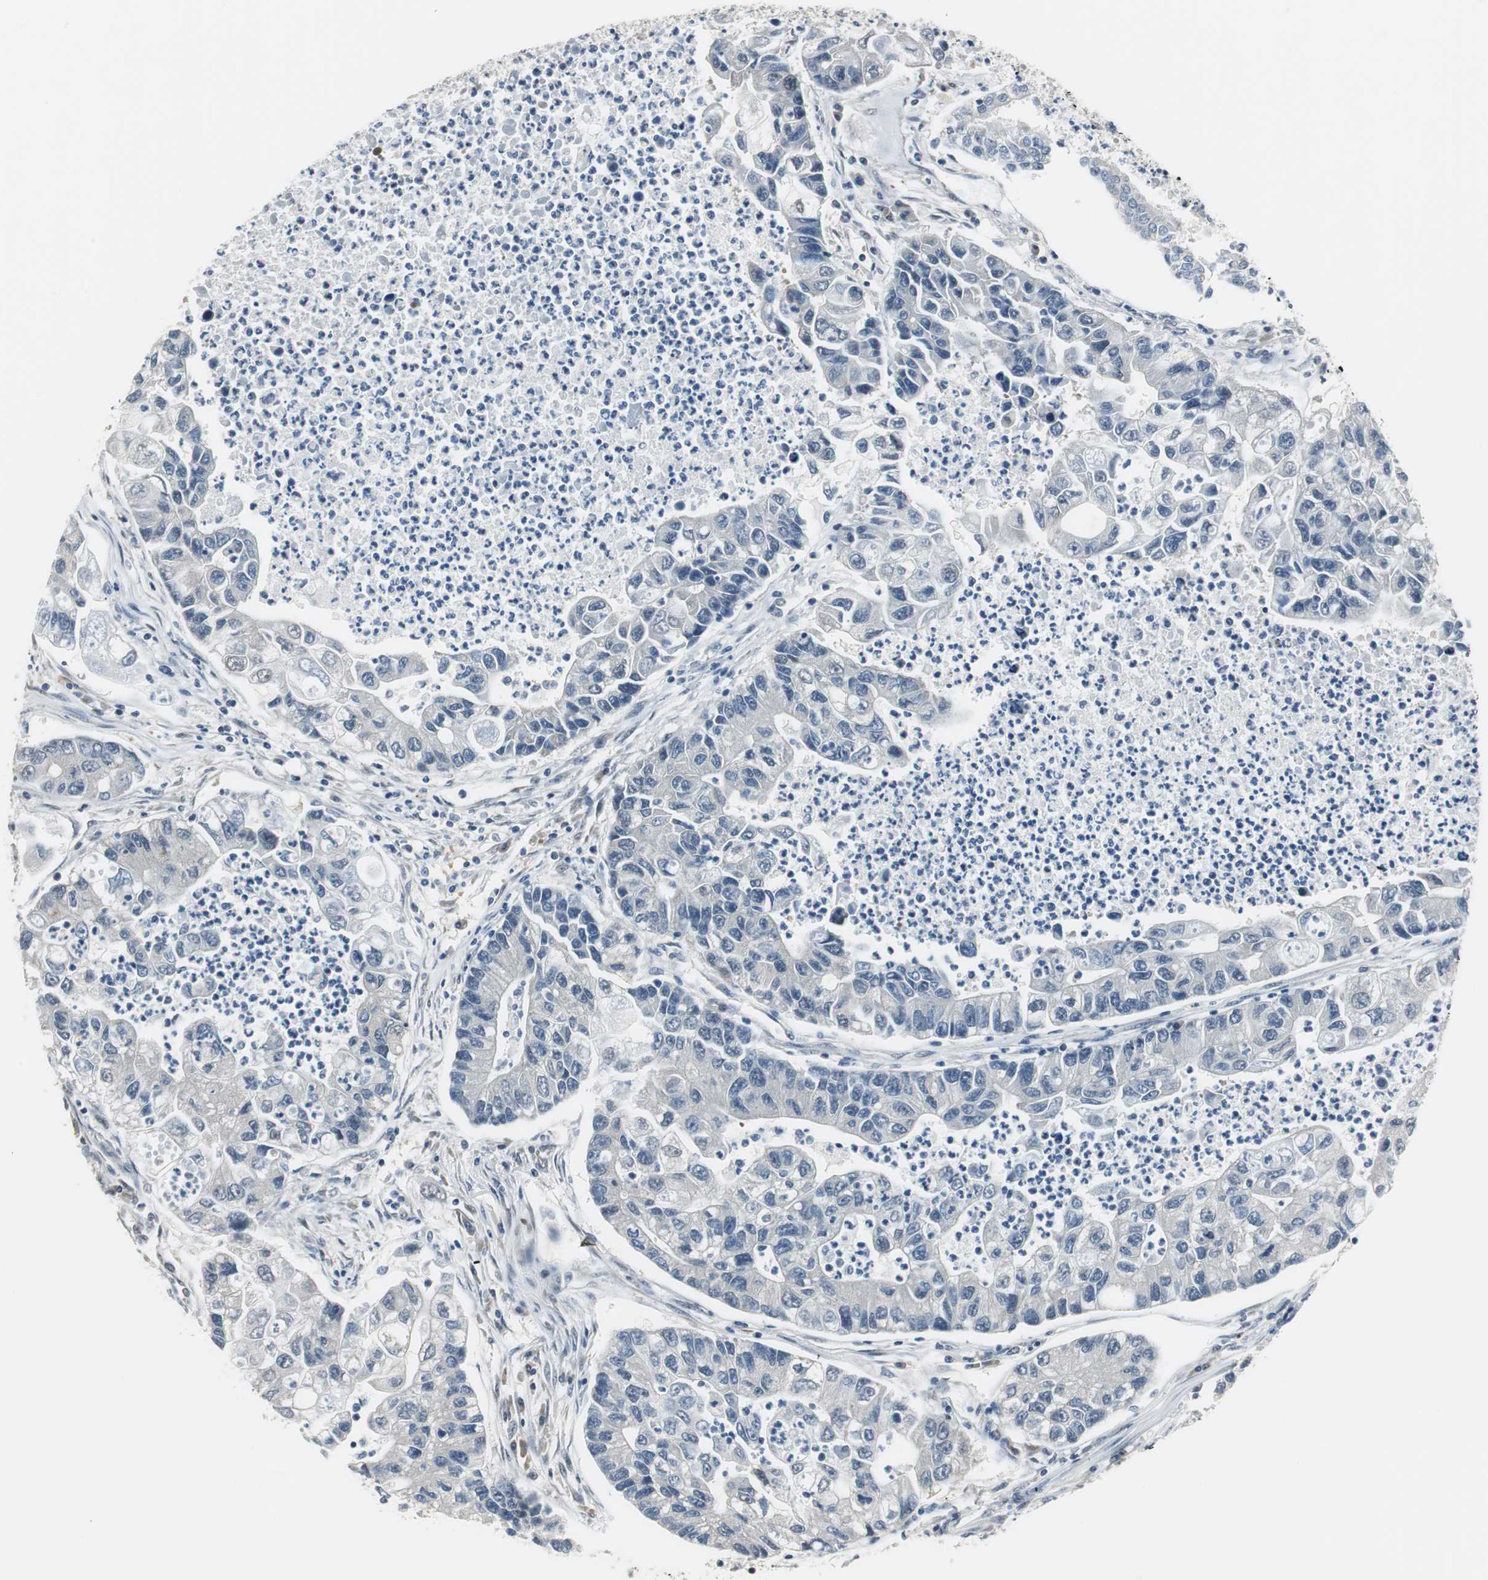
{"staining": {"intensity": "negative", "quantity": "none", "location": "none"}, "tissue": "lung cancer", "cell_type": "Tumor cells", "image_type": "cancer", "snomed": [{"axis": "morphology", "description": "Adenocarcinoma, NOS"}, {"axis": "topography", "description": "Lung"}], "caption": "Tumor cells are negative for protein expression in human lung cancer.", "gene": "MAFB", "patient": {"sex": "female", "age": 51}}